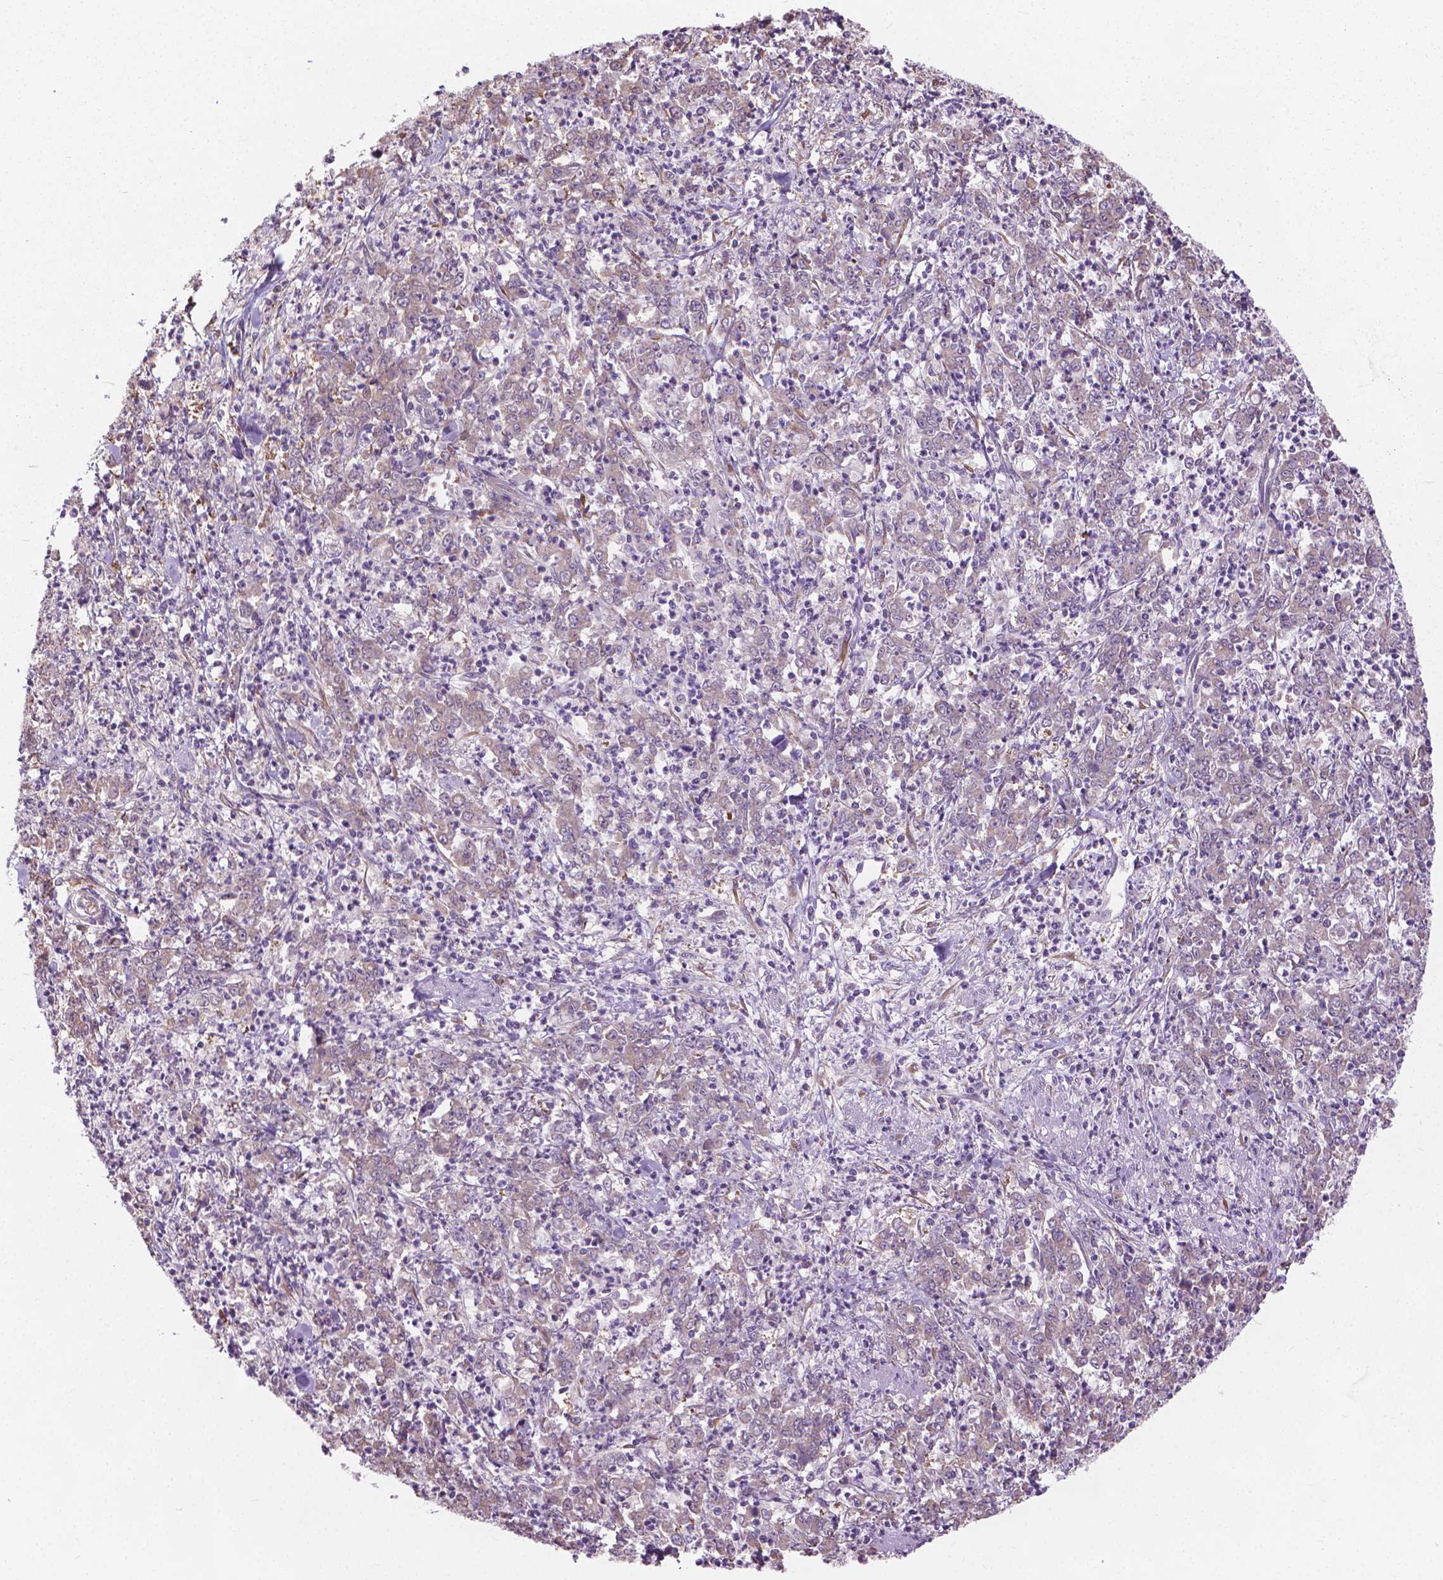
{"staining": {"intensity": "weak", "quantity": "<25%", "location": "cytoplasmic/membranous"}, "tissue": "stomach cancer", "cell_type": "Tumor cells", "image_type": "cancer", "snomed": [{"axis": "morphology", "description": "Adenocarcinoma, NOS"}, {"axis": "topography", "description": "Stomach, lower"}], "caption": "Tumor cells are negative for brown protein staining in stomach cancer.", "gene": "NUDT1", "patient": {"sex": "female", "age": 71}}